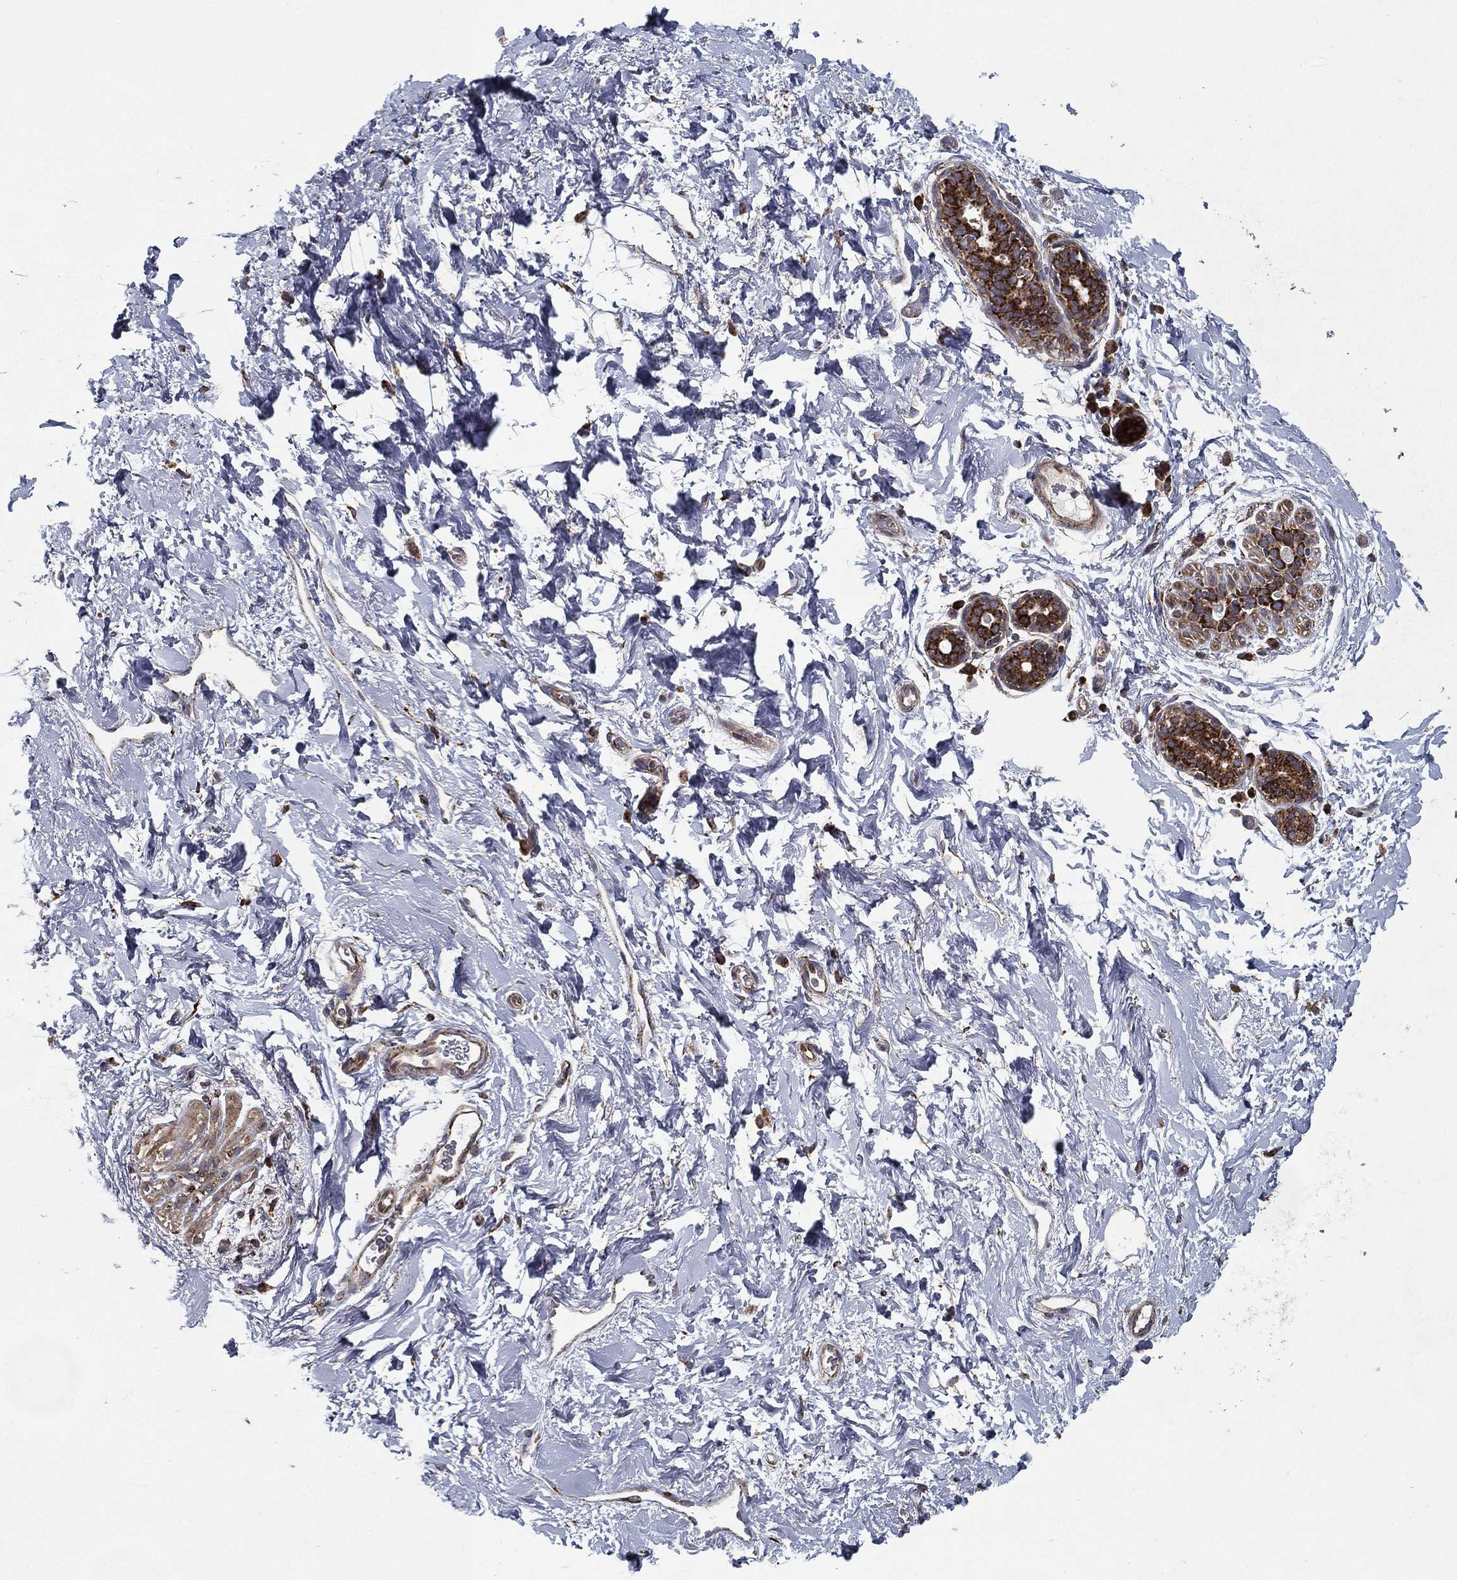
{"staining": {"intensity": "strong", "quantity": ">75%", "location": "cytoplasmic/membranous"}, "tissue": "breast", "cell_type": "Glandular cells", "image_type": "normal", "snomed": [{"axis": "morphology", "description": "Normal tissue, NOS"}, {"axis": "topography", "description": "Breast"}], "caption": "Human breast stained for a protein (brown) displays strong cytoplasmic/membranous positive staining in approximately >75% of glandular cells.", "gene": "MT", "patient": {"sex": "female", "age": 43}}